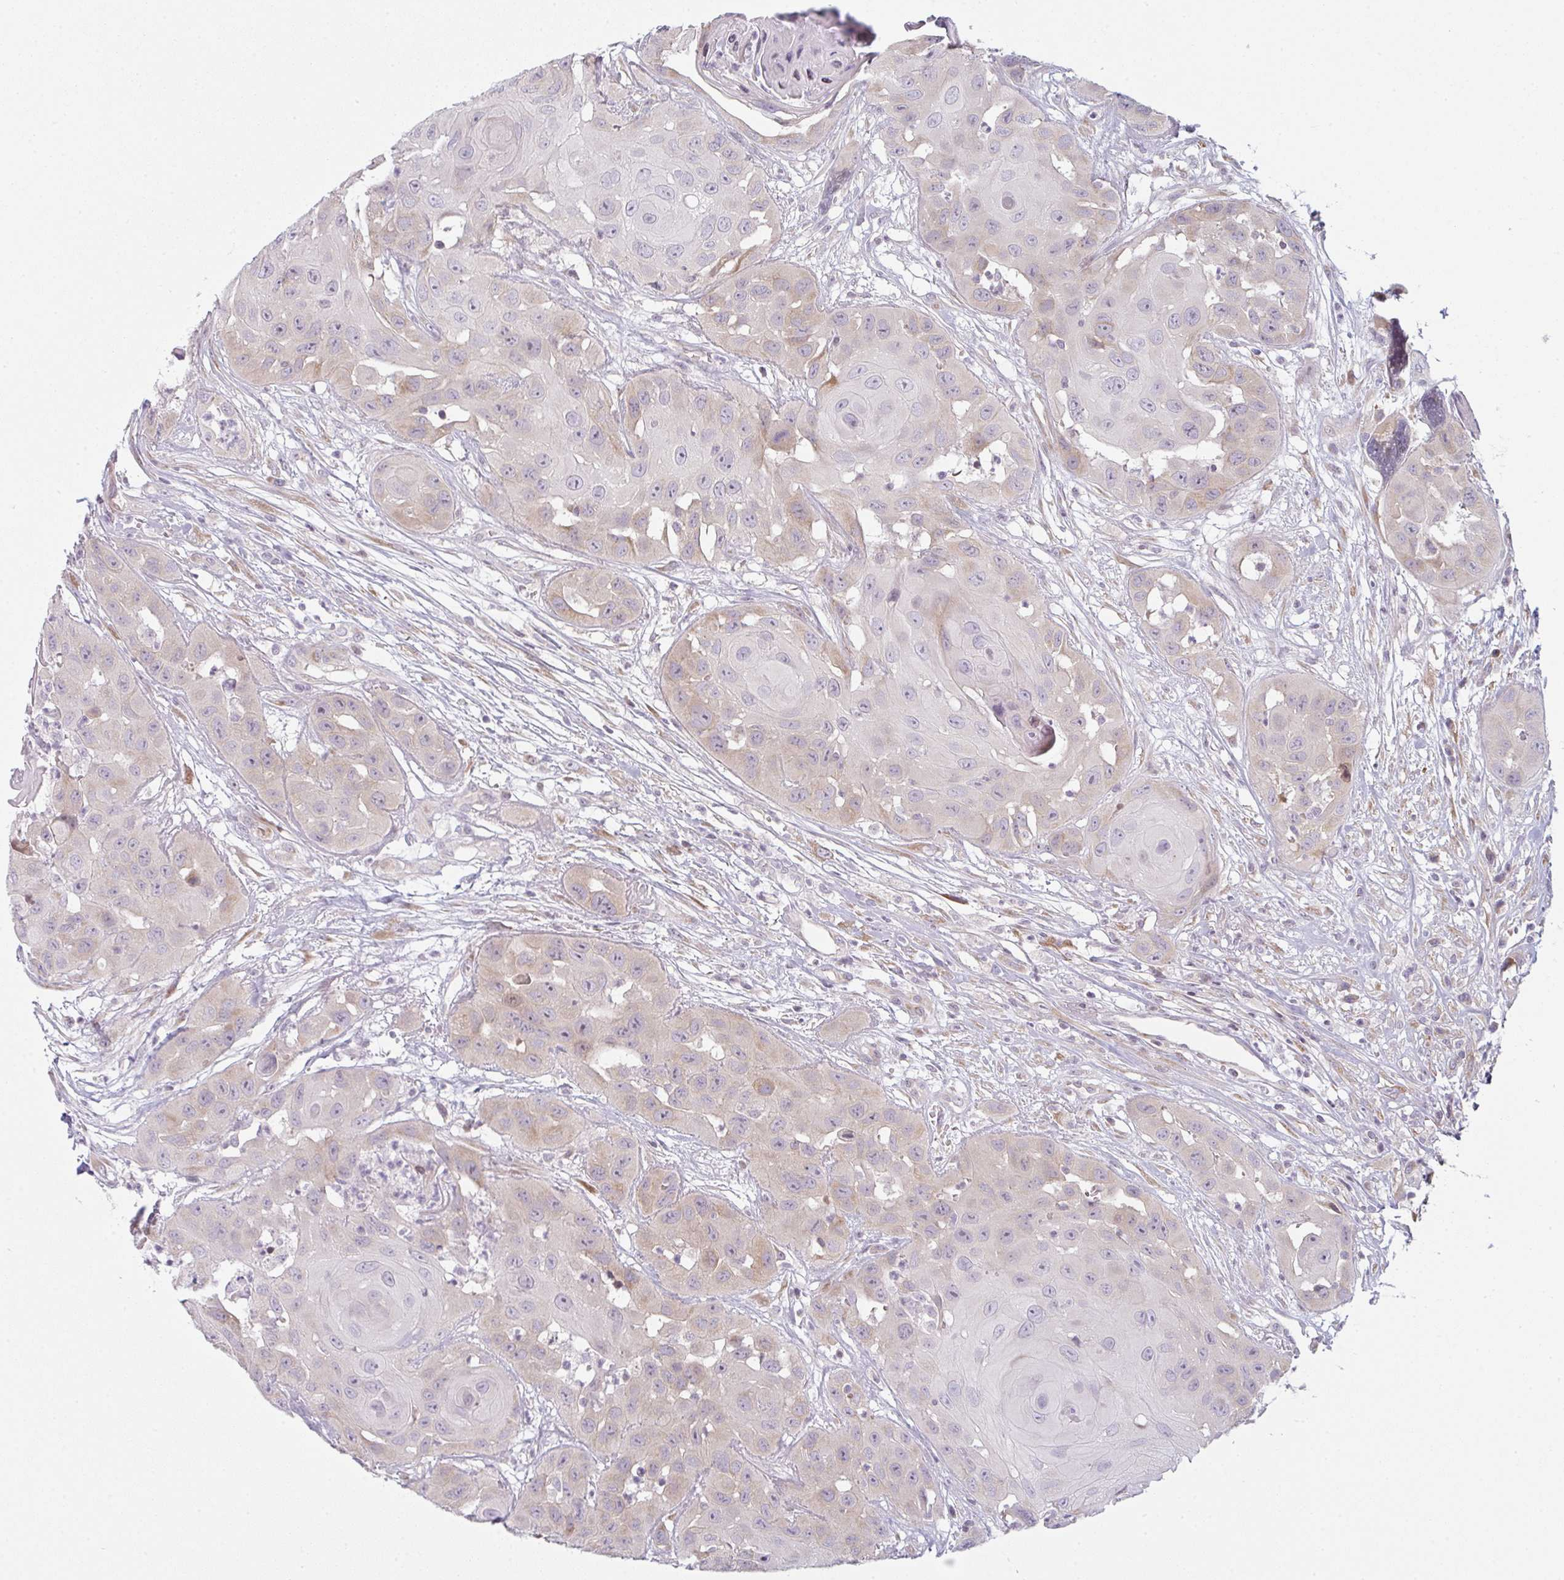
{"staining": {"intensity": "weak", "quantity": "<25%", "location": "cytoplasmic/membranous"}, "tissue": "head and neck cancer", "cell_type": "Tumor cells", "image_type": "cancer", "snomed": [{"axis": "morphology", "description": "Squamous cell carcinoma, NOS"}, {"axis": "topography", "description": "Head-Neck"}], "caption": "Tumor cells are negative for protein expression in human head and neck squamous cell carcinoma. Nuclei are stained in blue.", "gene": "TMEM237", "patient": {"sex": "male", "age": 83}}